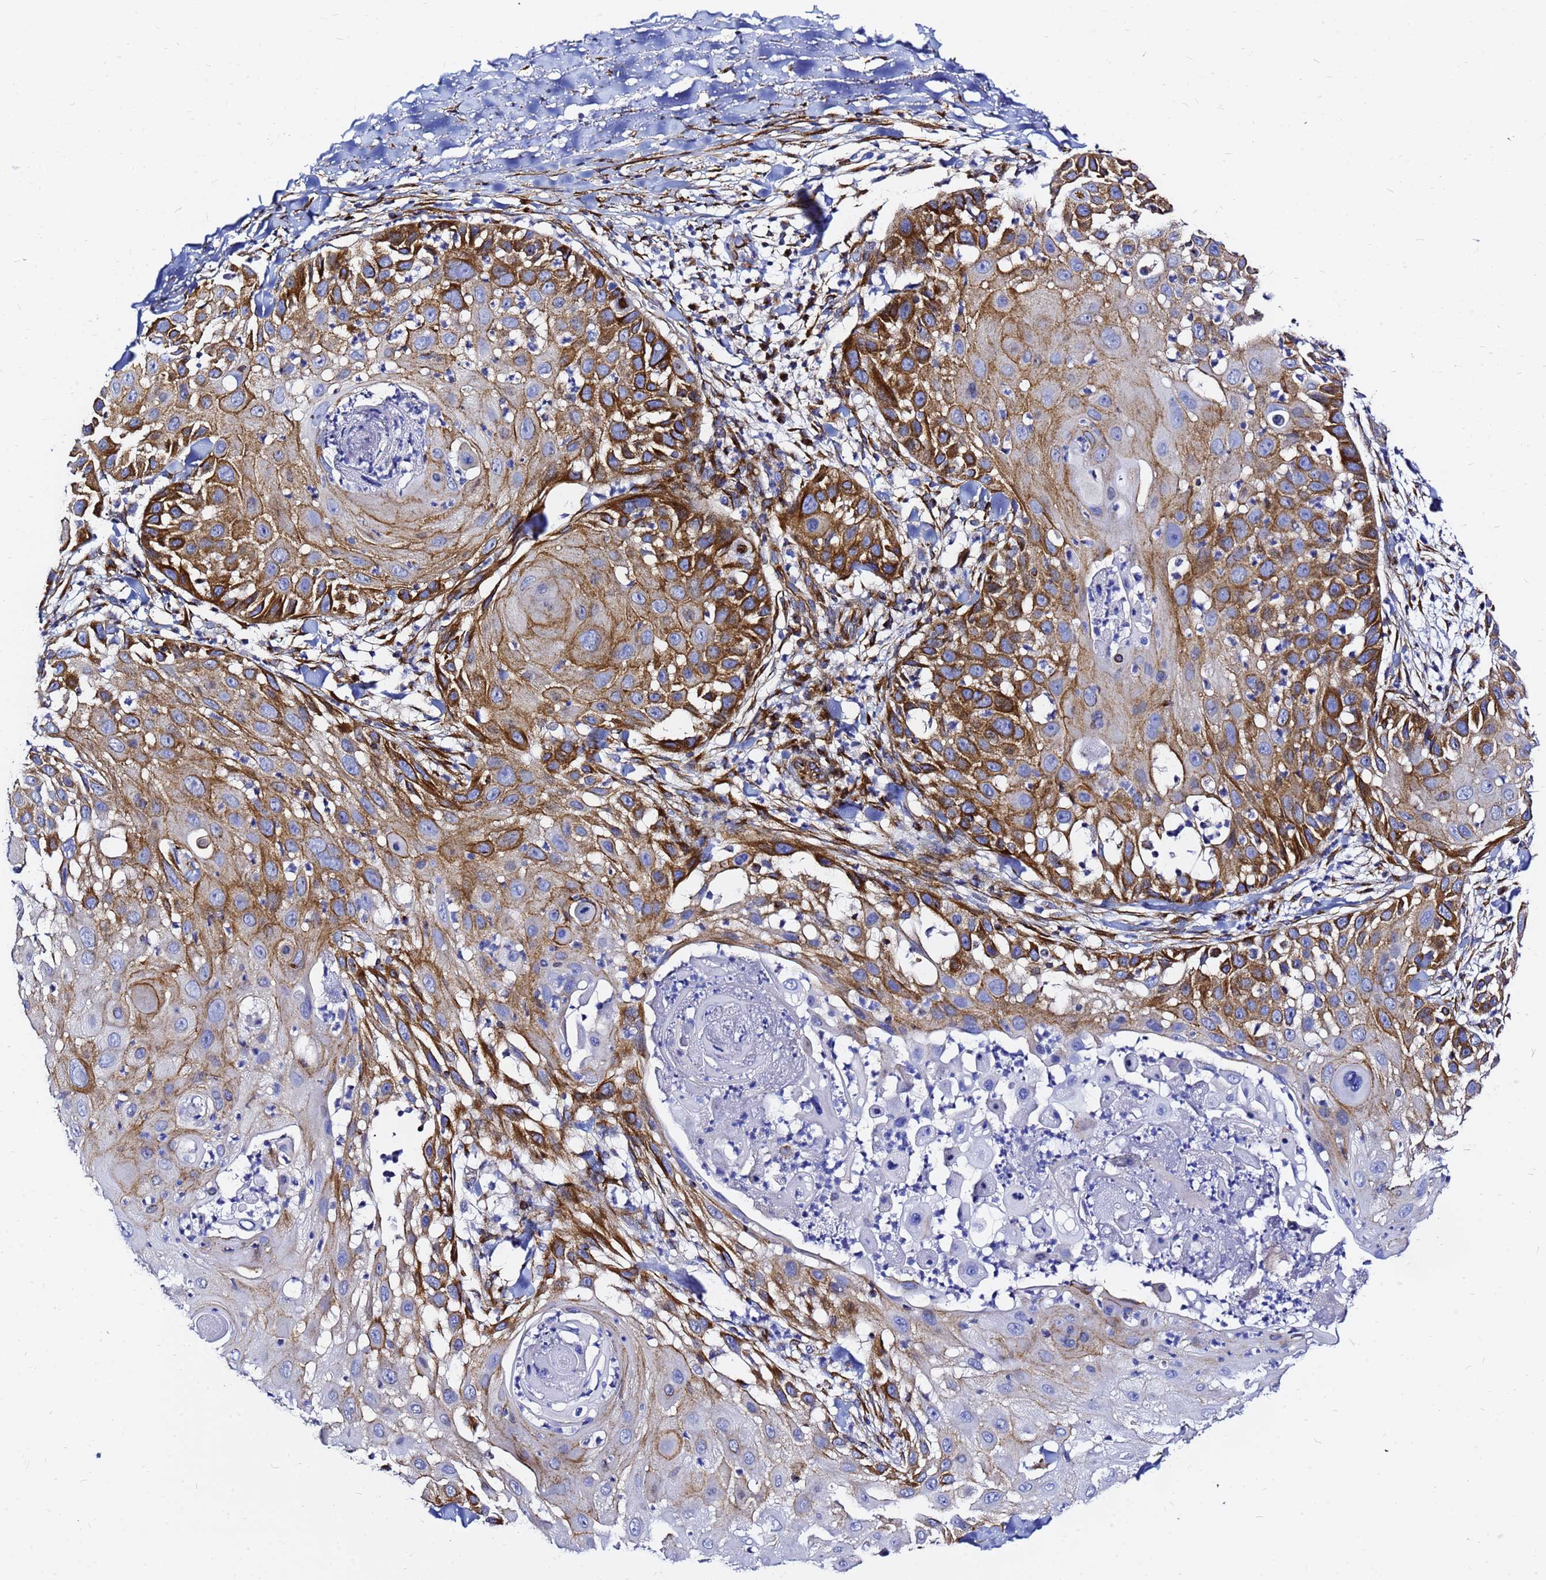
{"staining": {"intensity": "strong", "quantity": "25%-75%", "location": "cytoplasmic/membranous"}, "tissue": "skin cancer", "cell_type": "Tumor cells", "image_type": "cancer", "snomed": [{"axis": "morphology", "description": "Squamous cell carcinoma, NOS"}, {"axis": "topography", "description": "Skin"}], "caption": "Immunohistochemistry (IHC) micrograph of neoplastic tissue: human squamous cell carcinoma (skin) stained using immunohistochemistry (IHC) displays high levels of strong protein expression localized specifically in the cytoplasmic/membranous of tumor cells, appearing as a cytoplasmic/membranous brown color.", "gene": "TUBA8", "patient": {"sex": "female", "age": 44}}